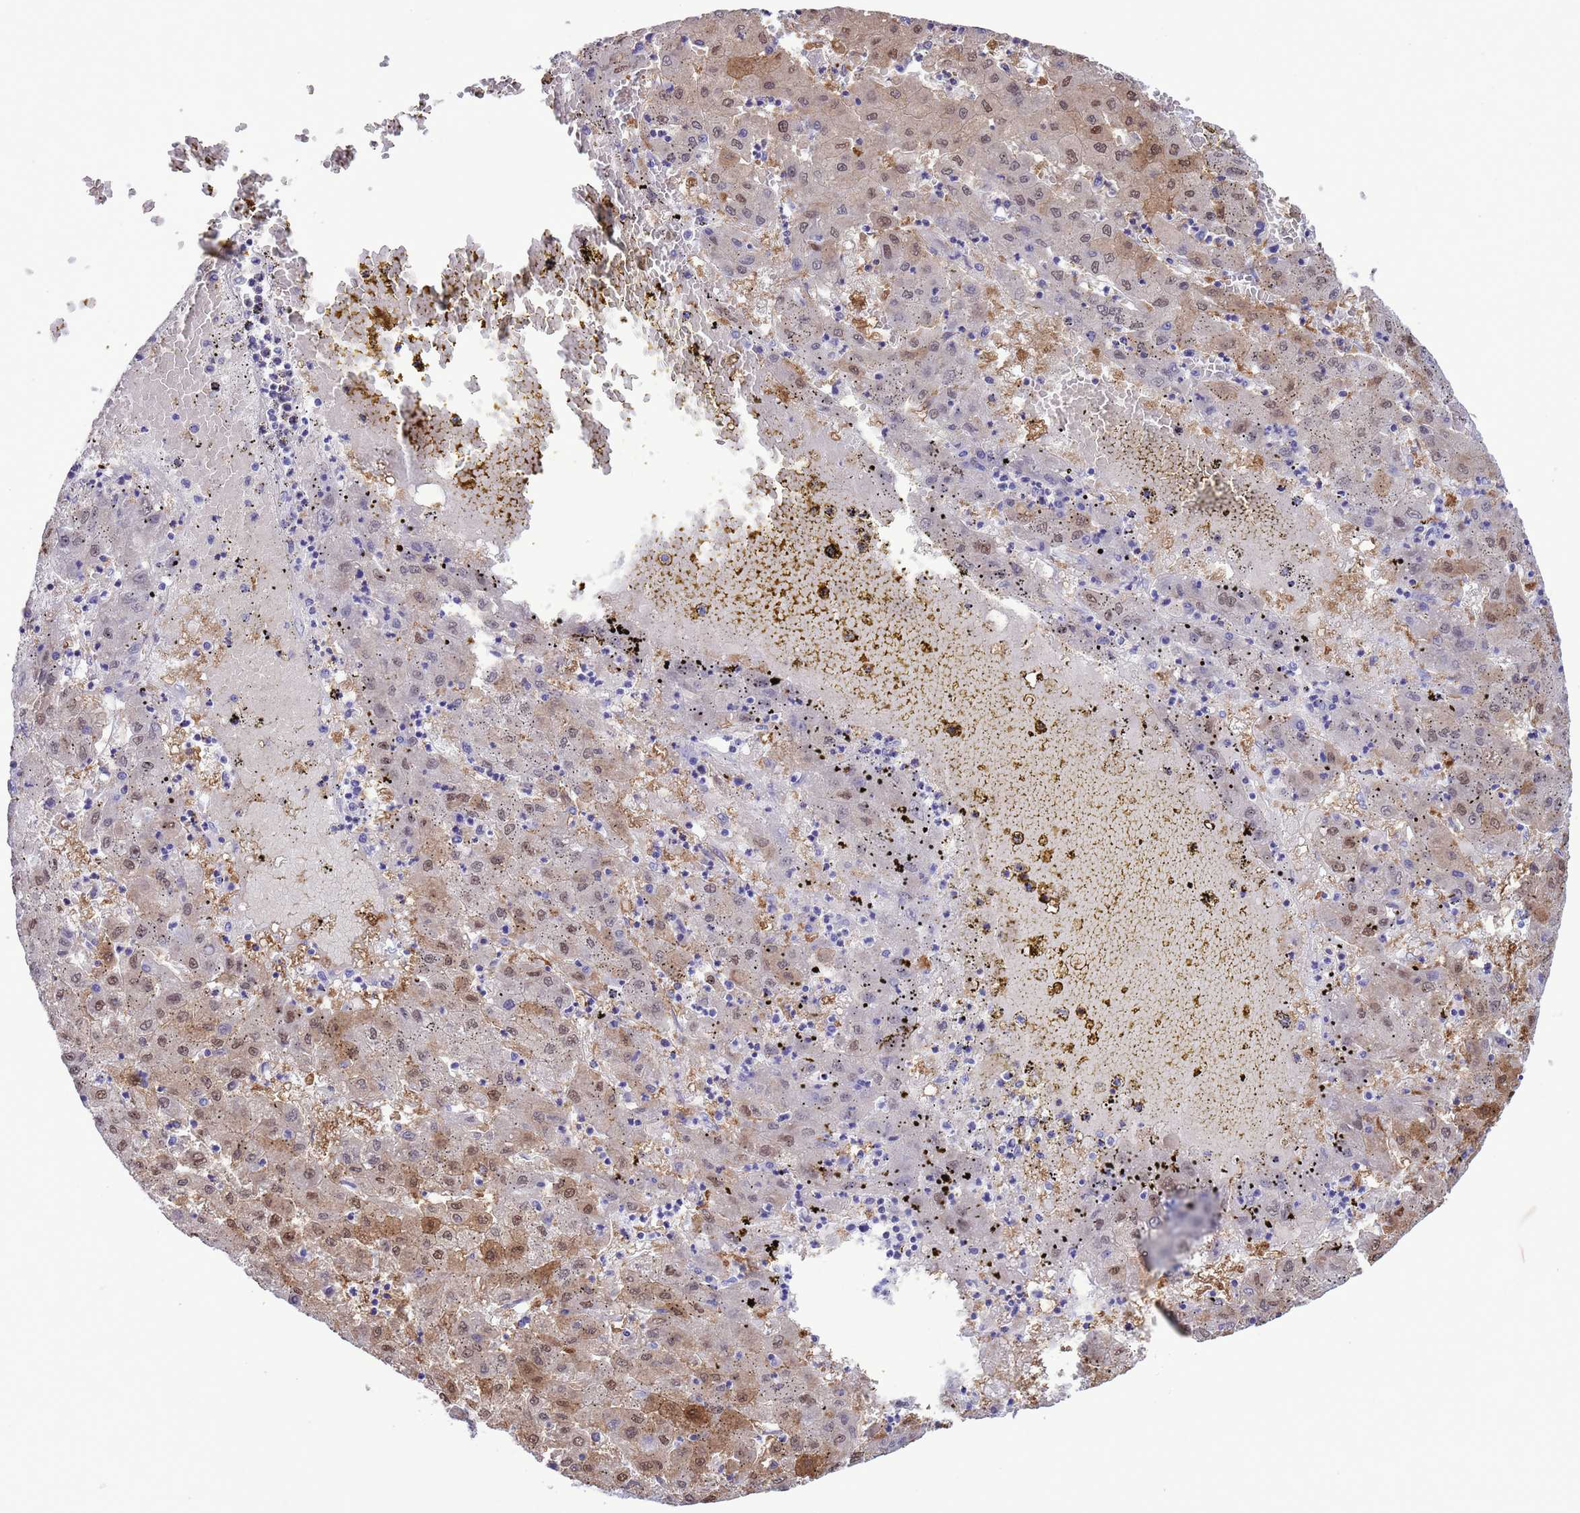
{"staining": {"intensity": "weak", "quantity": "<25%", "location": "cytoplasmic/membranous,nuclear"}, "tissue": "liver cancer", "cell_type": "Tumor cells", "image_type": "cancer", "snomed": [{"axis": "morphology", "description": "Carcinoma, Hepatocellular, NOS"}, {"axis": "topography", "description": "Liver"}], "caption": "Immunohistochemical staining of human liver hepatocellular carcinoma reveals no significant staining in tumor cells.", "gene": "GSTM1", "patient": {"sex": "male", "age": 72}}